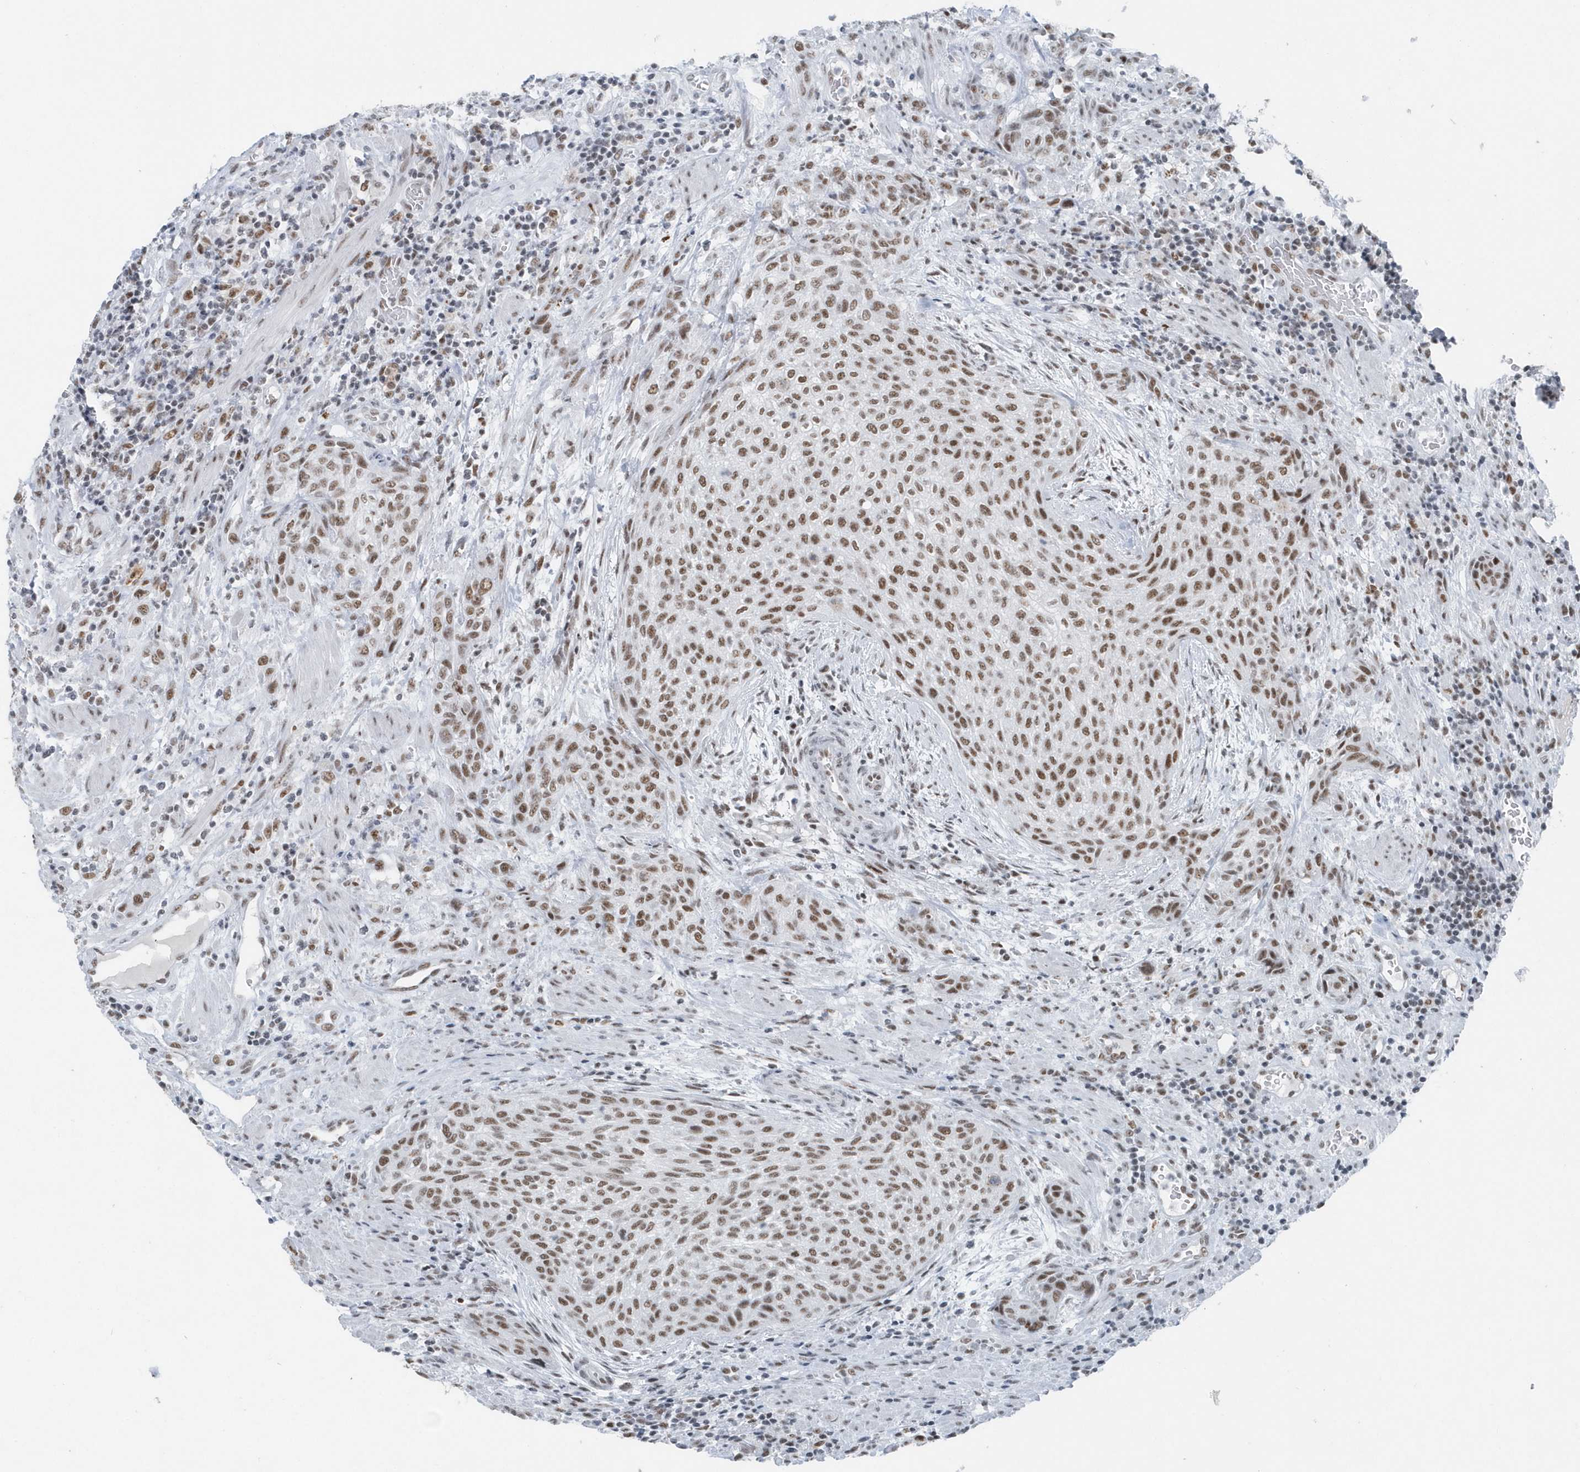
{"staining": {"intensity": "moderate", "quantity": ">75%", "location": "nuclear"}, "tissue": "urothelial cancer", "cell_type": "Tumor cells", "image_type": "cancer", "snomed": [{"axis": "morphology", "description": "Urothelial carcinoma, High grade"}, {"axis": "topography", "description": "Urinary bladder"}], "caption": "Moderate nuclear staining is identified in approximately >75% of tumor cells in urothelial cancer. (DAB = brown stain, brightfield microscopy at high magnification).", "gene": "FIP1L1", "patient": {"sex": "male", "age": 35}}